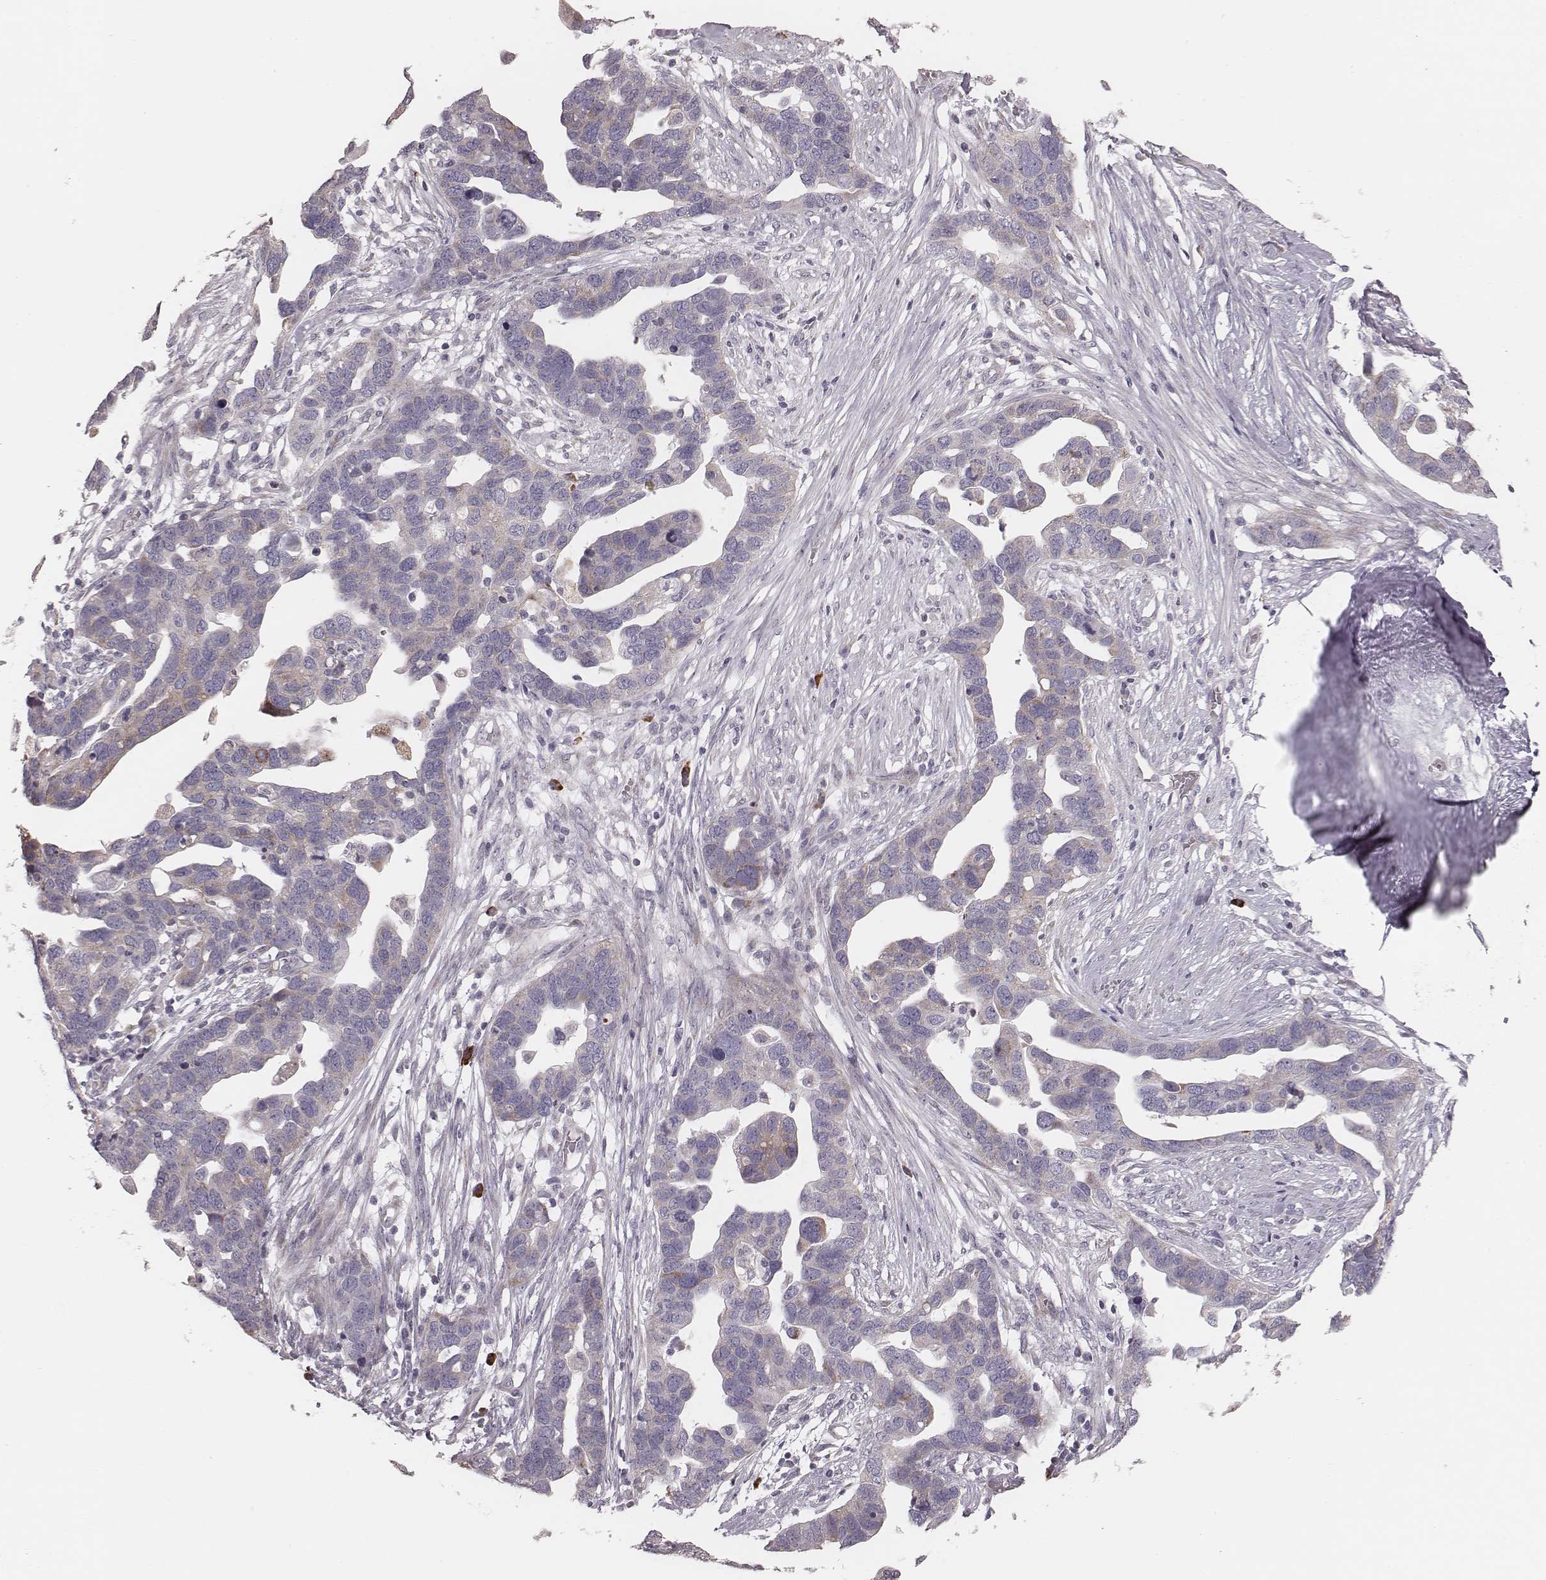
{"staining": {"intensity": "weak", "quantity": "<25%", "location": "cytoplasmic/membranous"}, "tissue": "ovarian cancer", "cell_type": "Tumor cells", "image_type": "cancer", "snomed": [{"axis": "morphology", "description": "Cystadenocarcinoma, serous, NOS"}, {"axis": "topography", "description": "Ovary"}], "caption": "Human ovarian cancer (serous cystadenocarcinoma) stained for a protein using immunohistochemistry shows no staining in tumor cells.", "gene": "KIF5C", "patient": {"sex": "female", "age": 54}}